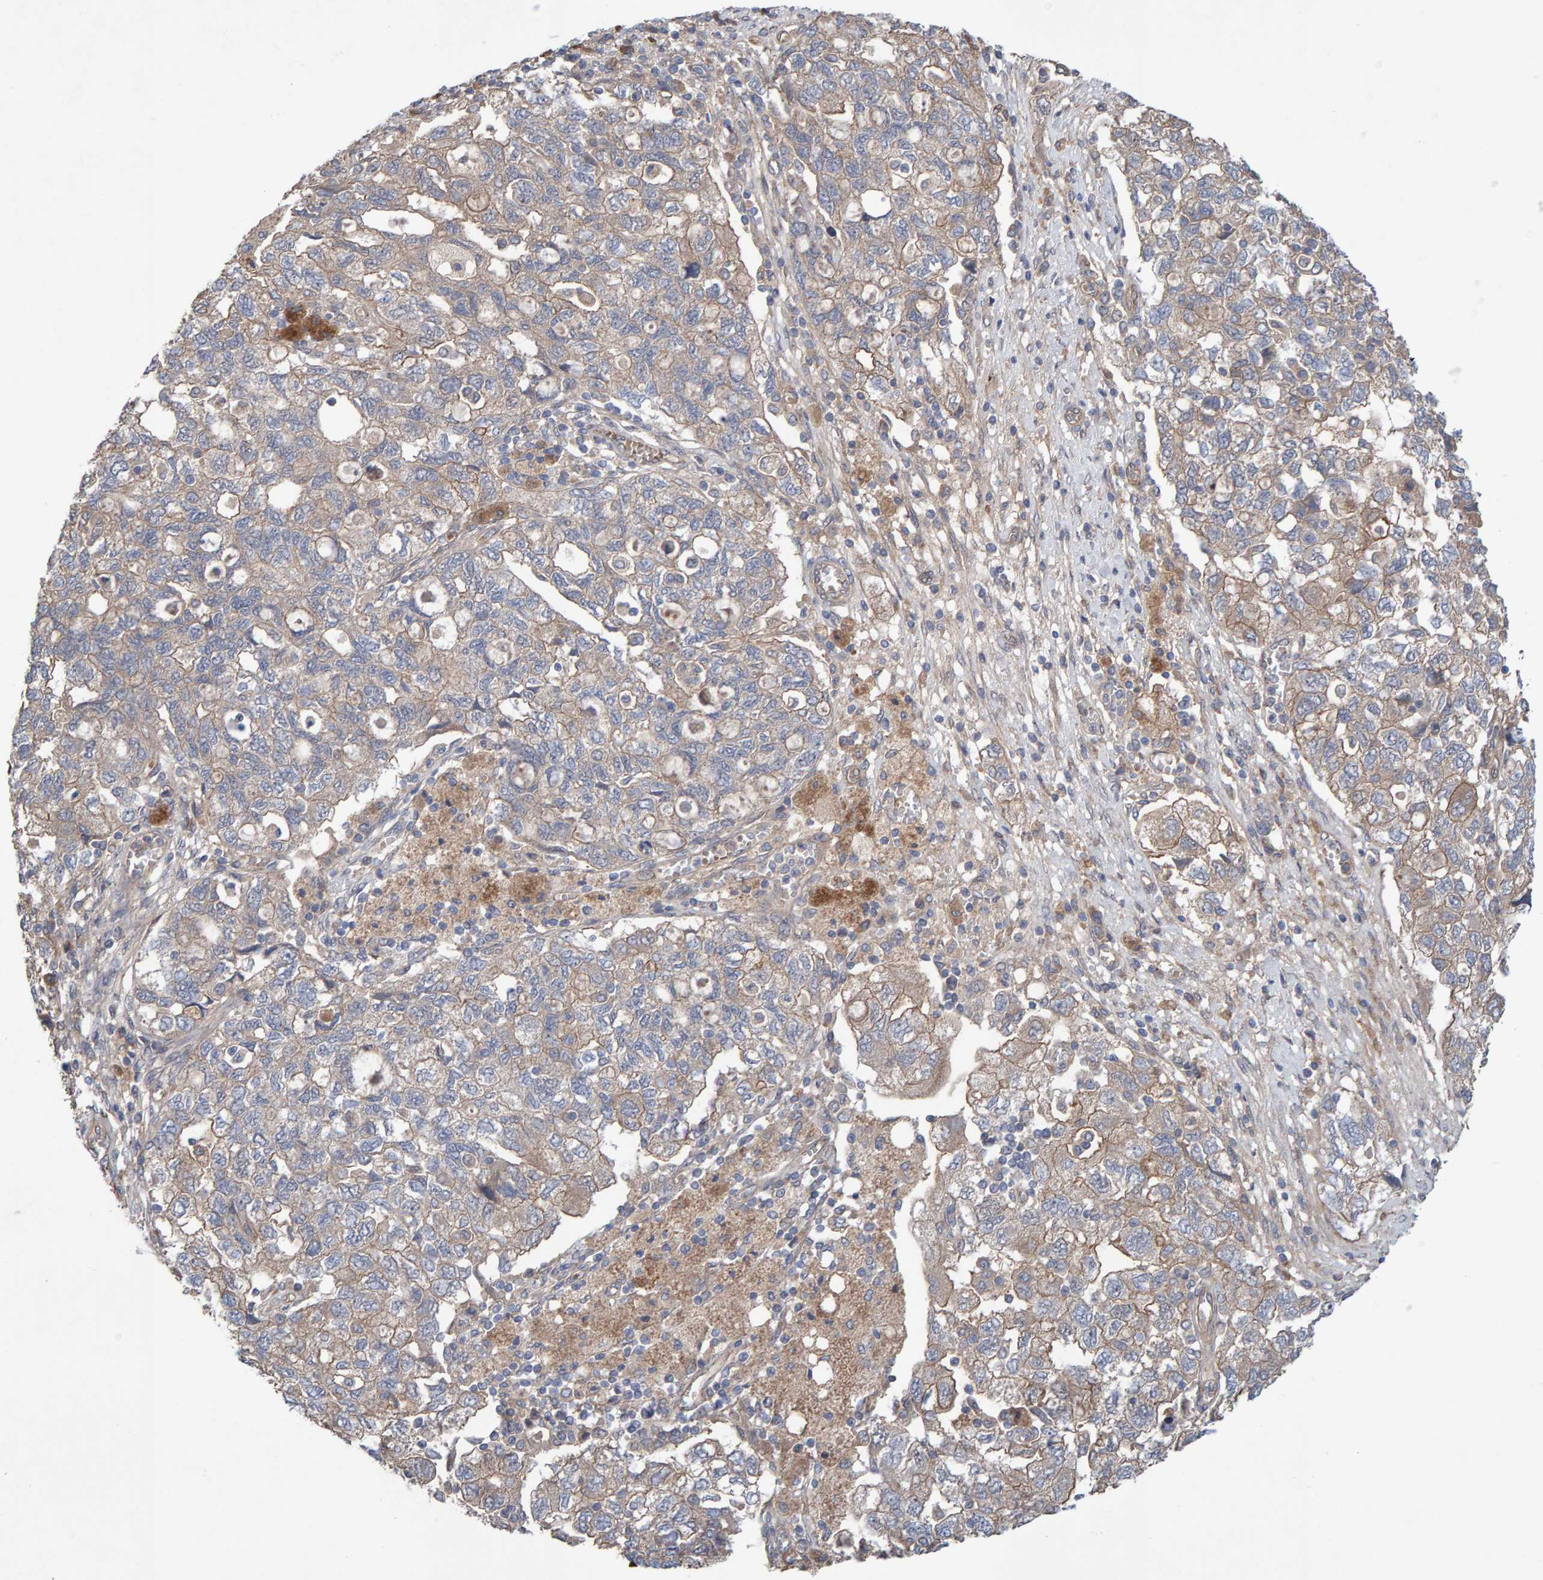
{"staining": {"intensity": "weak", "quantity": ">75%", "location": "cytoplasmic/membranous"}, "tissue": "ovarian cancer", "cell_type": "Tumor cells", "image_type": "cancer", "snomed": [{"axis": "morphology", "description": "Carcinoma, NOS"}, {"axis": "morphology", "description": "Cystadenocarcinoma, serous, NOS"}, {"axis": "topography", "description": "Ovary"}], "caption": "A photomicrograph of human ovarian serous cystadenocarcinoma stained for a protein demonstrates weak cytoplasmic/membranous brown staining in tumor cells. (Brightfield microscopy of DAB IHC at high magnification).", "gene": "LRSAM1", "patient": {"sex": "female", "age": 69}}